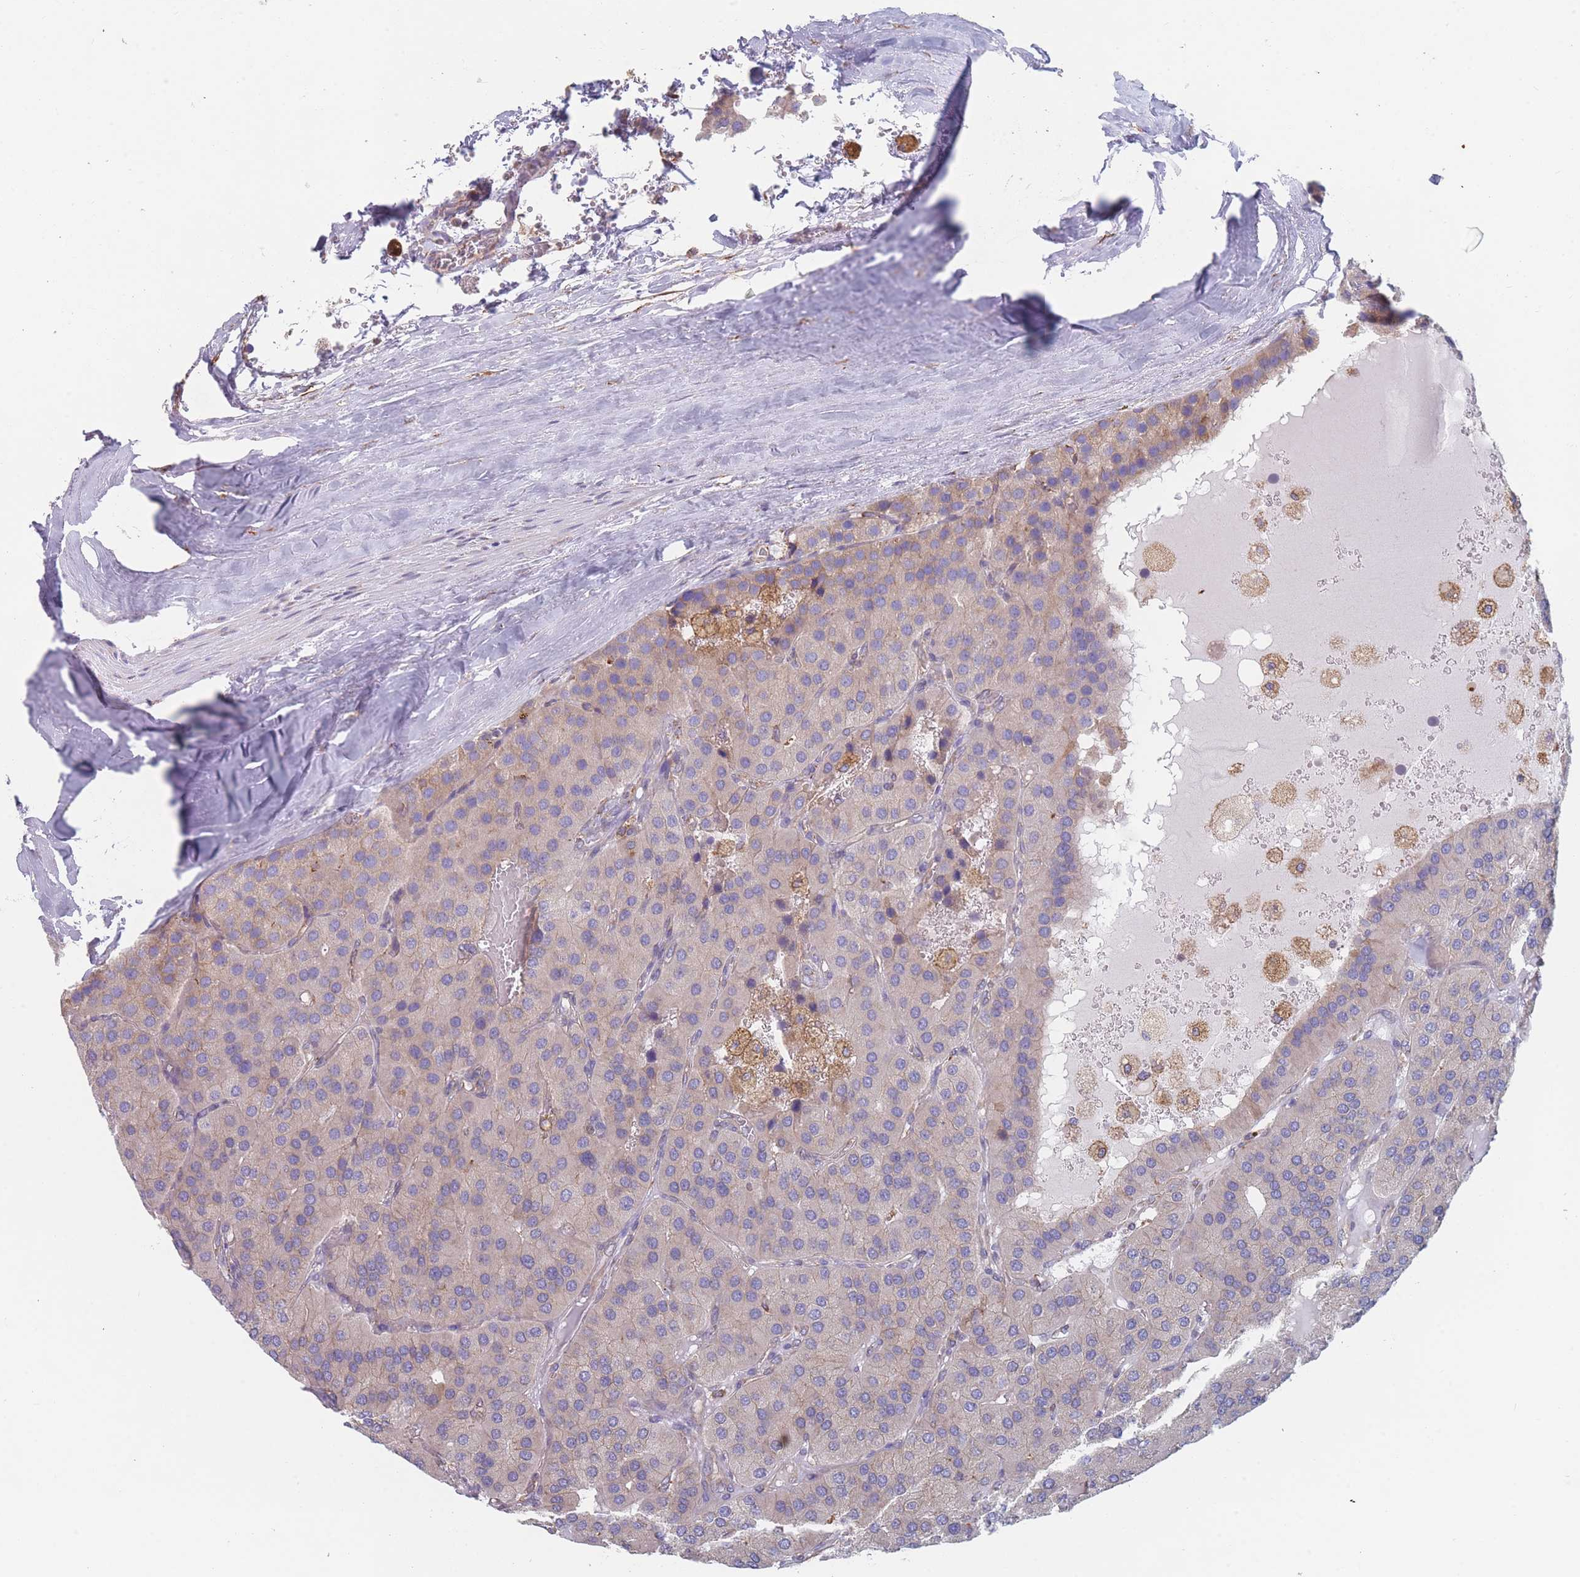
{"staining": {"intensity": "negative", "quantity": "none", "location": "none"}, "tissue": "parathyroid gland", "cell_type": "Glandular cells", "image_type": "normal", "snomed": [{"axis": "morphology", "description": "Normal tissue, NOS"}, {"axis": "morphology", "description": "Adenoma, NOS"}, {"axis": "topography", "description": "Parathyroid gland"}], "caption": "Human parathyroid gland stained for a protein using immunohistochemistry demonstrates no positivity in glandular cells.", "gene": "OR7C2", "patient": {"sex": "female", "age": 86}}